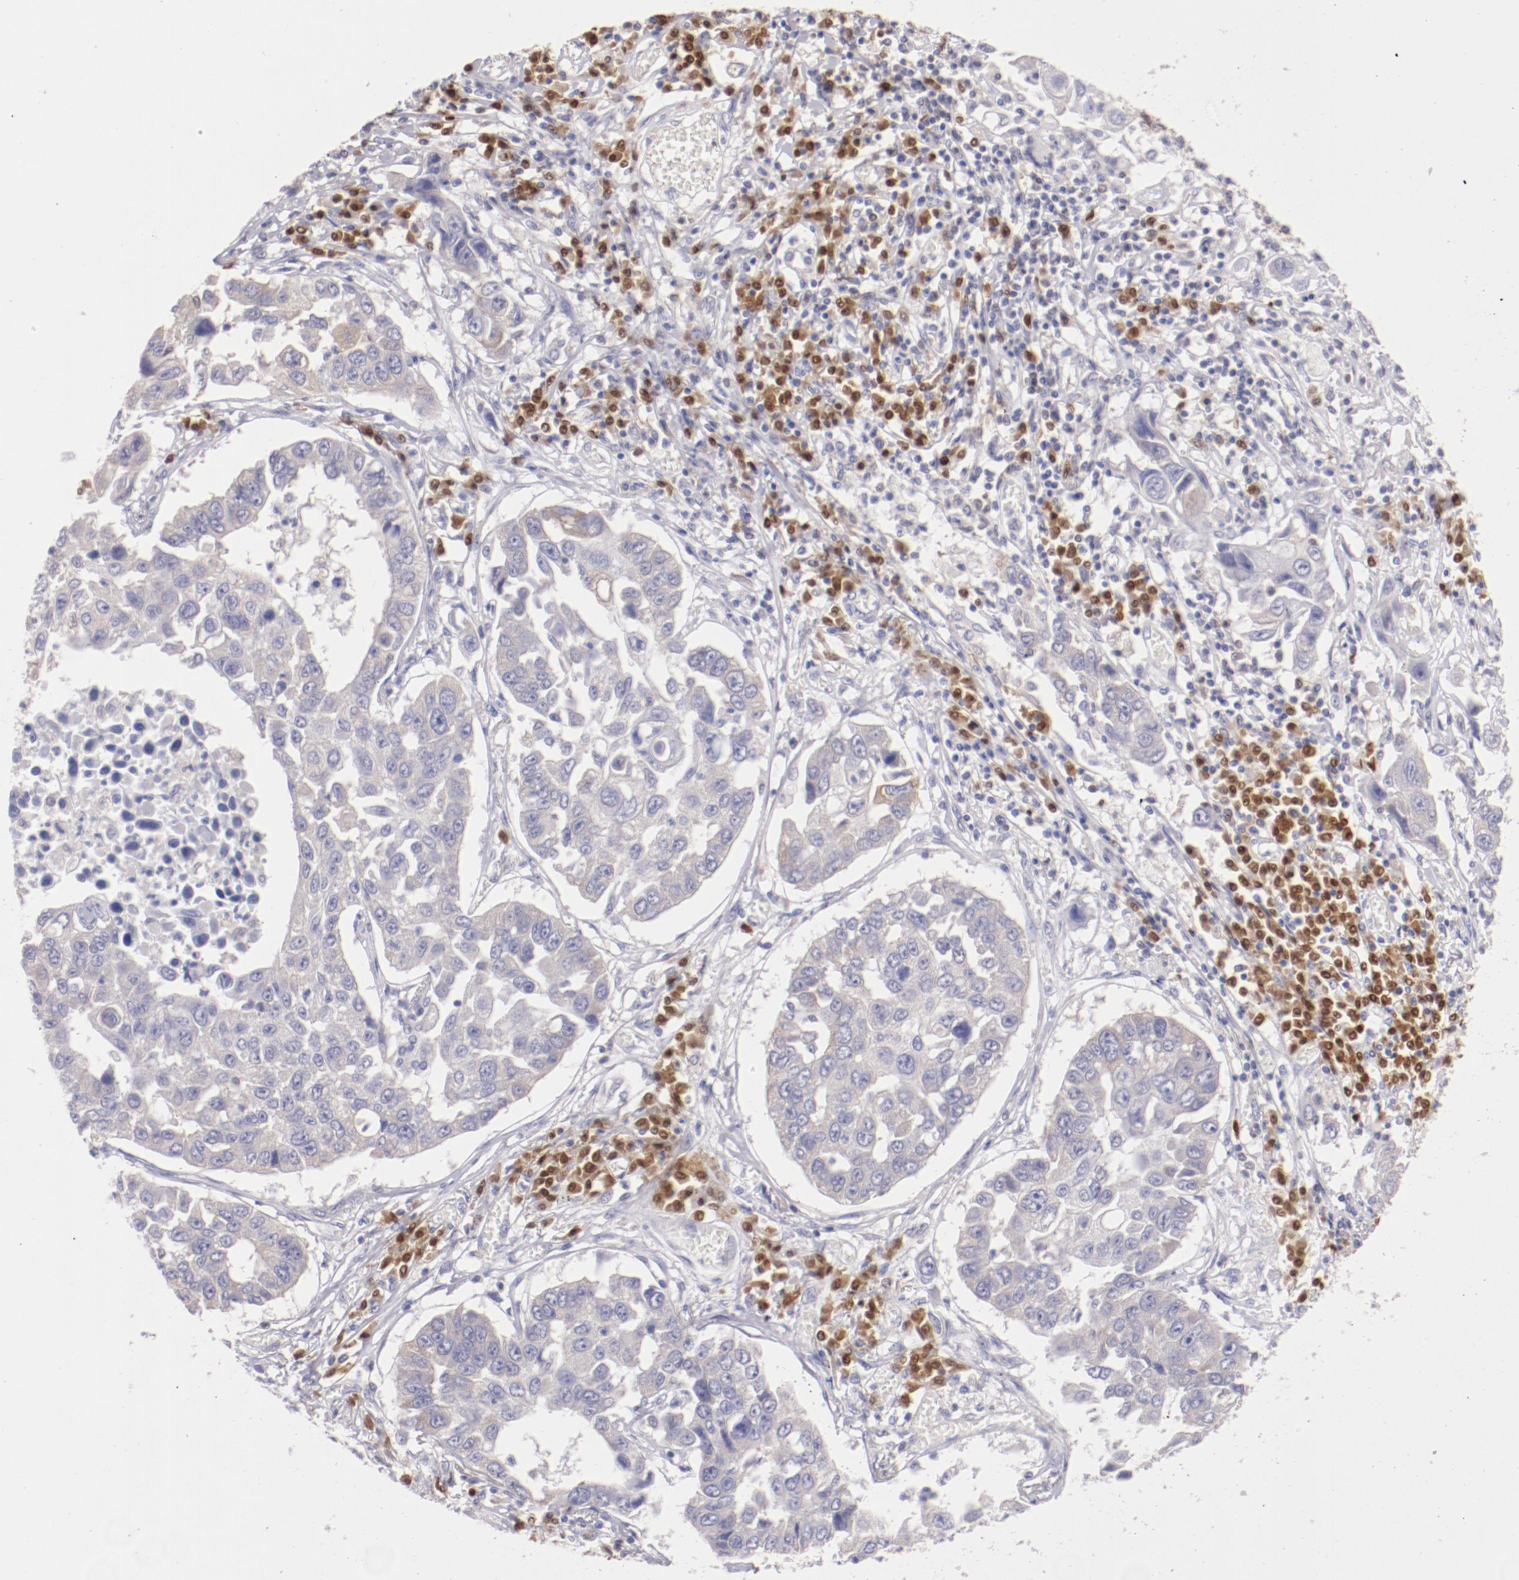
{"staining": {"intensity": "negative", "quantity": "none", "location": "none"}, "tissue": "lung cancer", "cell_type": "Tumor cells", "image_type": "cancer", "snomed": [{"axis": "morphology", "description": "Squamous cell carcinoma, NOS"}, {"axis": "topography", "description": "Lung"}], "caption": "High power microscopy micrograph of an IHC histopathology image of lung squamous cell carcinoma, revealing no significant staining in tumor cells. The staining is performed using DAB brown chromogen with nuclei counter-stained in using hematoxylin.", "gene": "IRF8", "patient": {"sex": "male", "age": 71}}